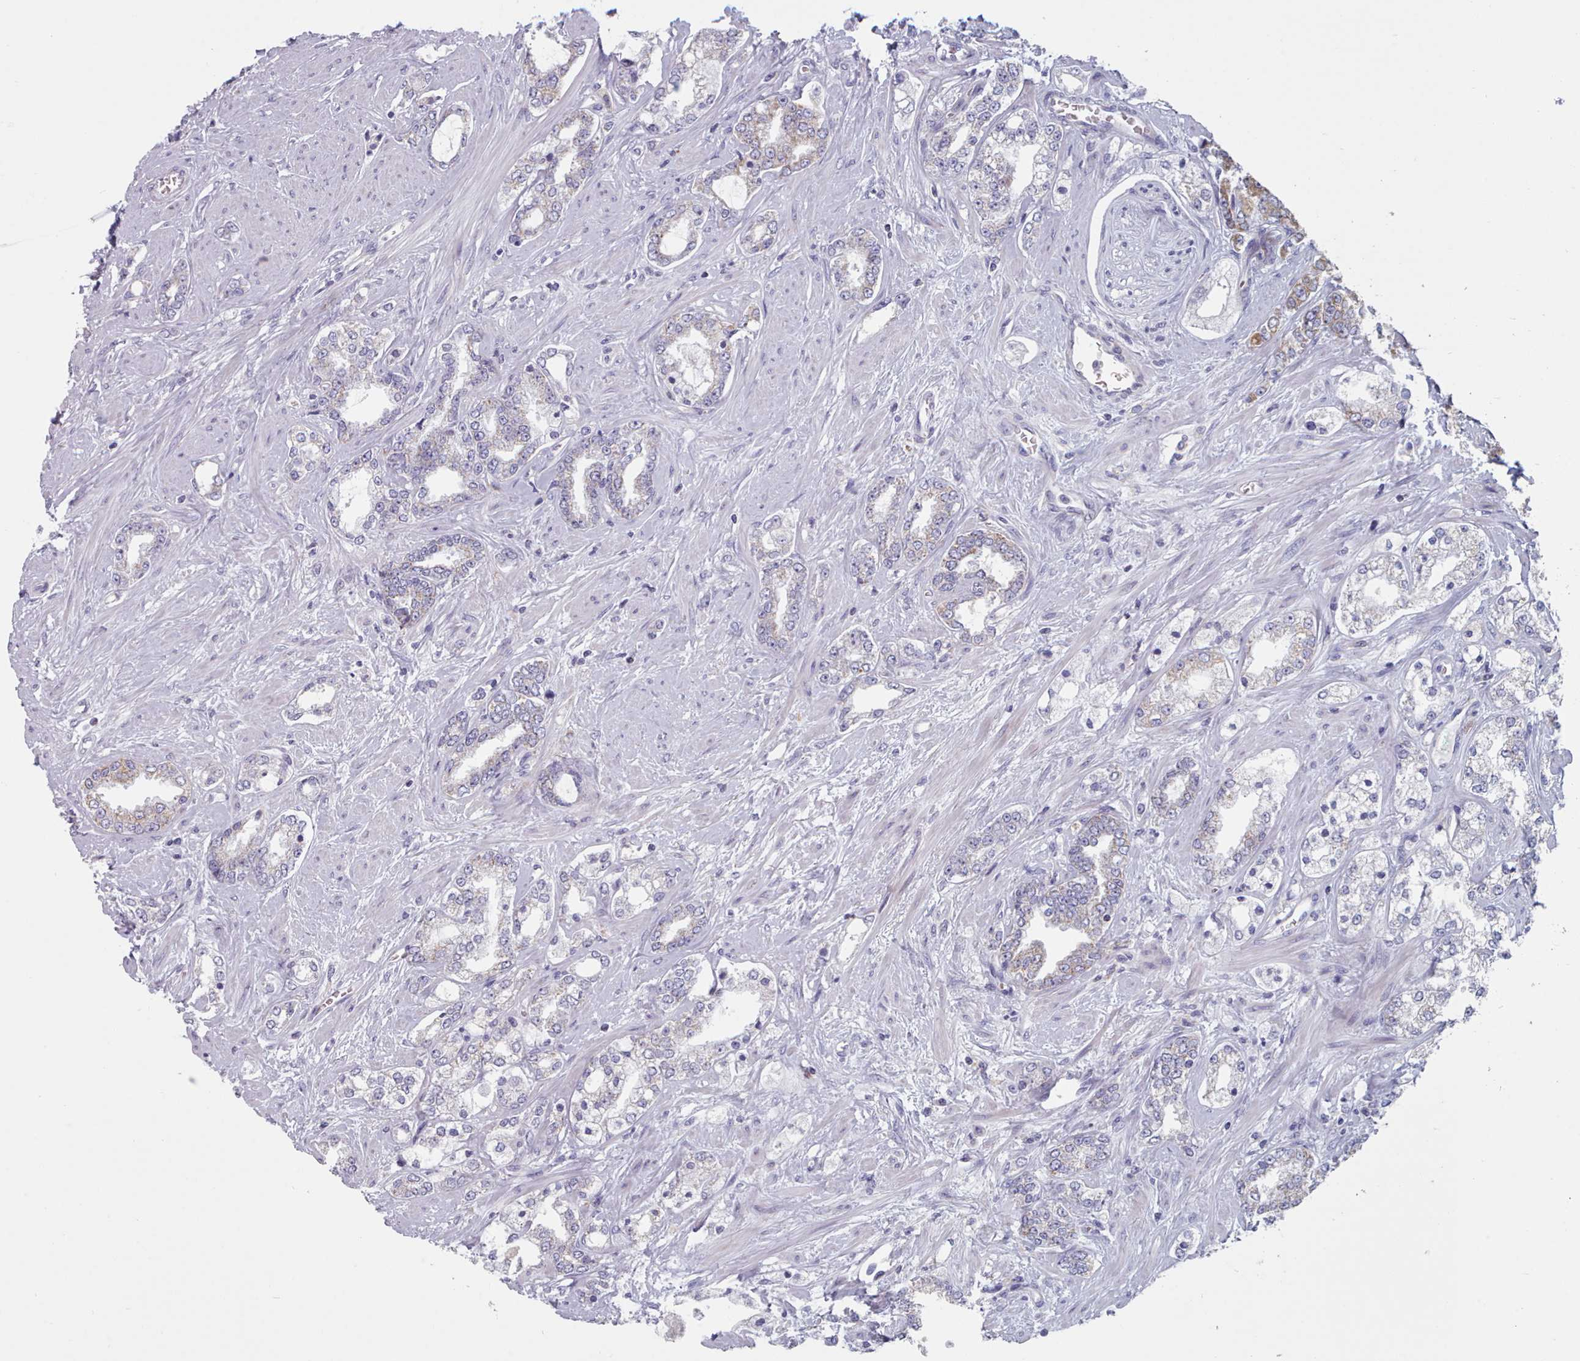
{"staining": {"intensity": "weak", "quantity": "<25%", "location": "cytoplasmic/membranous"}, "tissue": "prostate cancer", "cell_type": "Tumor cells", "image_type": "cancer", "snomed": [{"axis": "morphology", "description": "Adenocarcinoma, High grade"}, {"axis": "topography", "description": "Prostate"}], "caption": "This is an immunohistochemistry (IHC) histopathology image of prostate cancer. There is no expression in tumor cells.", "gene": "FAM170B", "patient": {"sex": "male", "age": 64}}